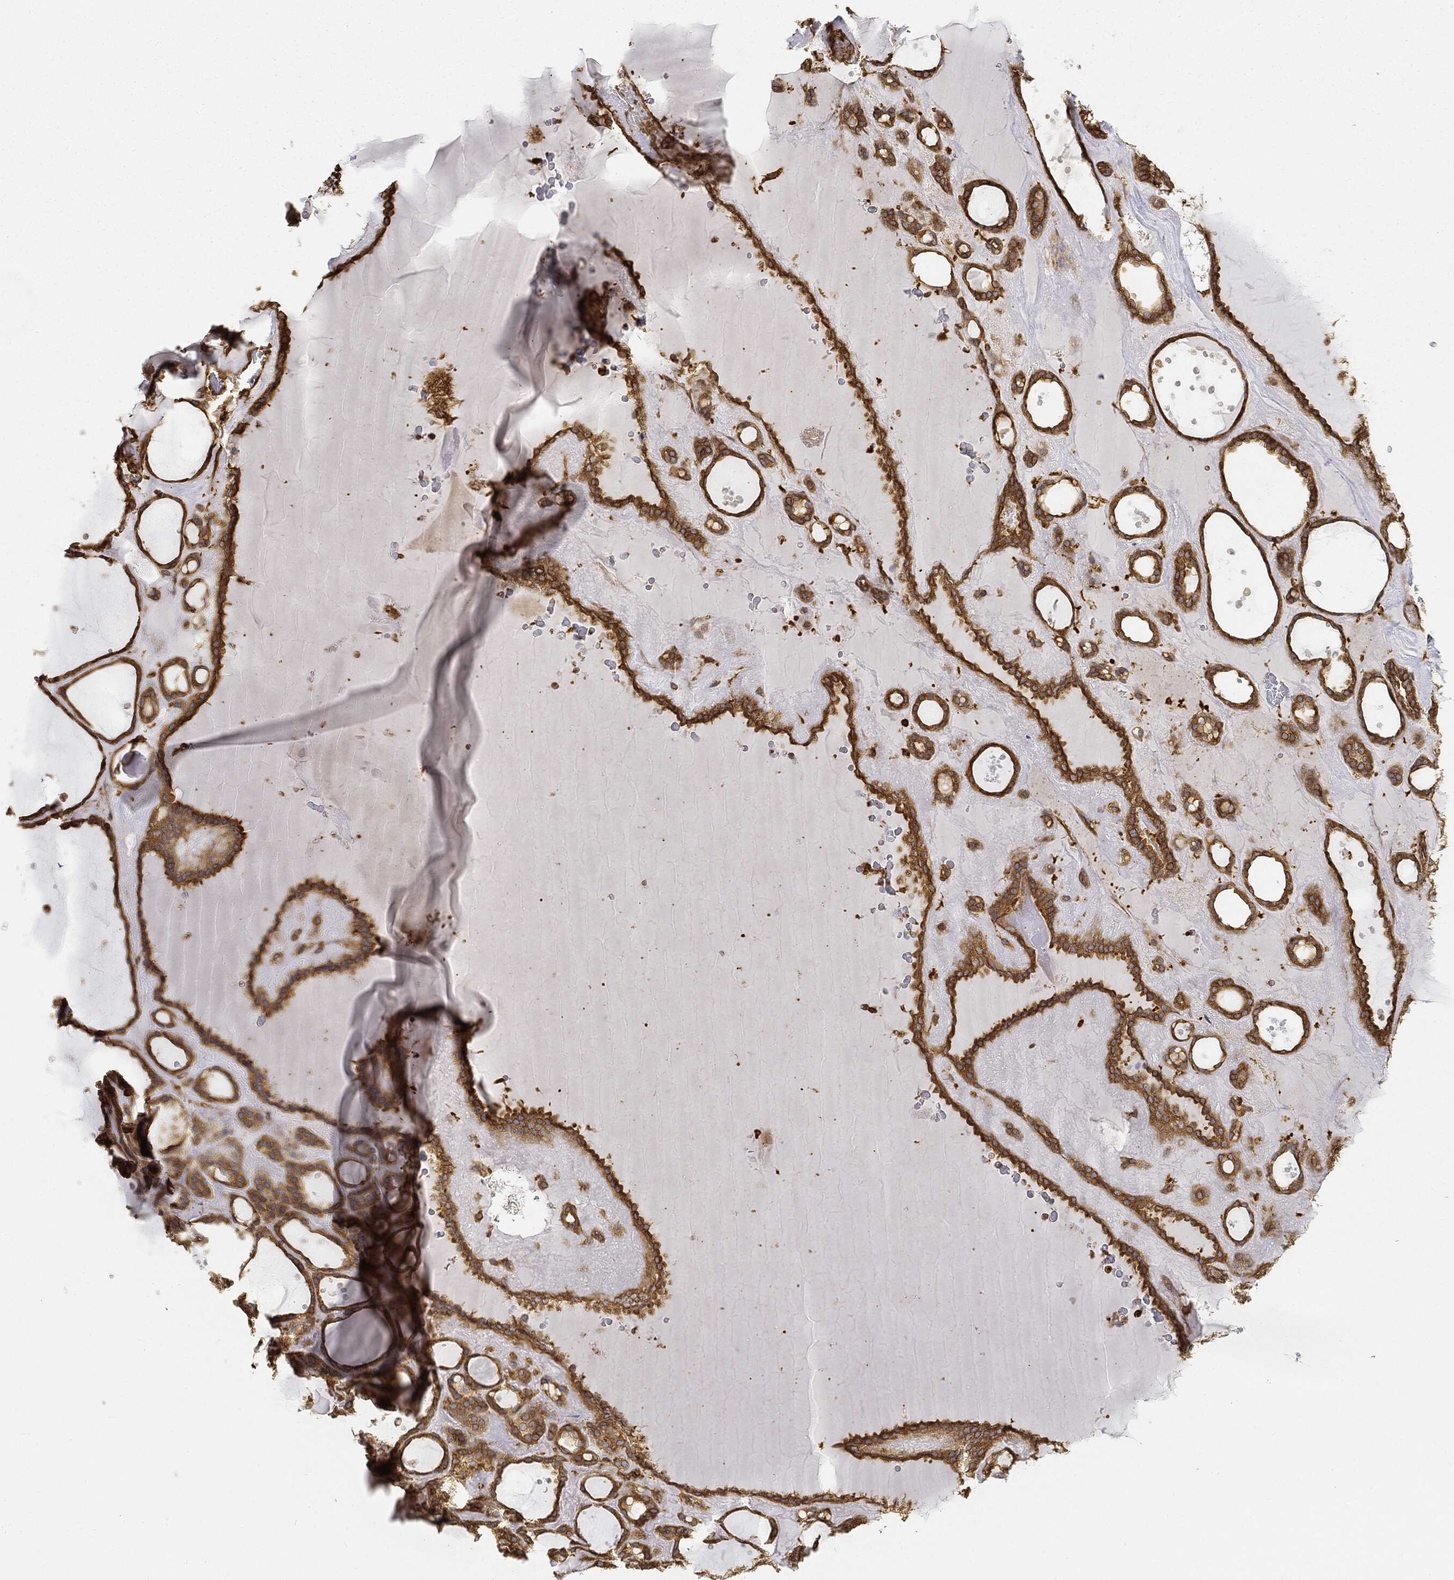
{"staining": {"intensity": "strong", "quantity": ">75%", "location": "cytoplasmic/membranous"}, "tissue": "thyroid gland", "cell_type": "Glandular cells", "image_type": "normal", "snomed": [{"axis": "morphology", "description": "Normal tissue, NOS"}, {"axis": "topography", "description": "Thyroid gland"}], "caption": "Normal thyroid gland was stained to show a protein in brown. There is high levels of strong cytoplasmic/membranous positivity in about >75% of glandular cells. The staining is performed using DAB (3,3'-diaminobenzidine) brown chromogen to label protein expression. The nuclei are counter-stained blue using hematoxylin.", "gene": "WDR1", "patient": {"sex": "male", "age": 63}}